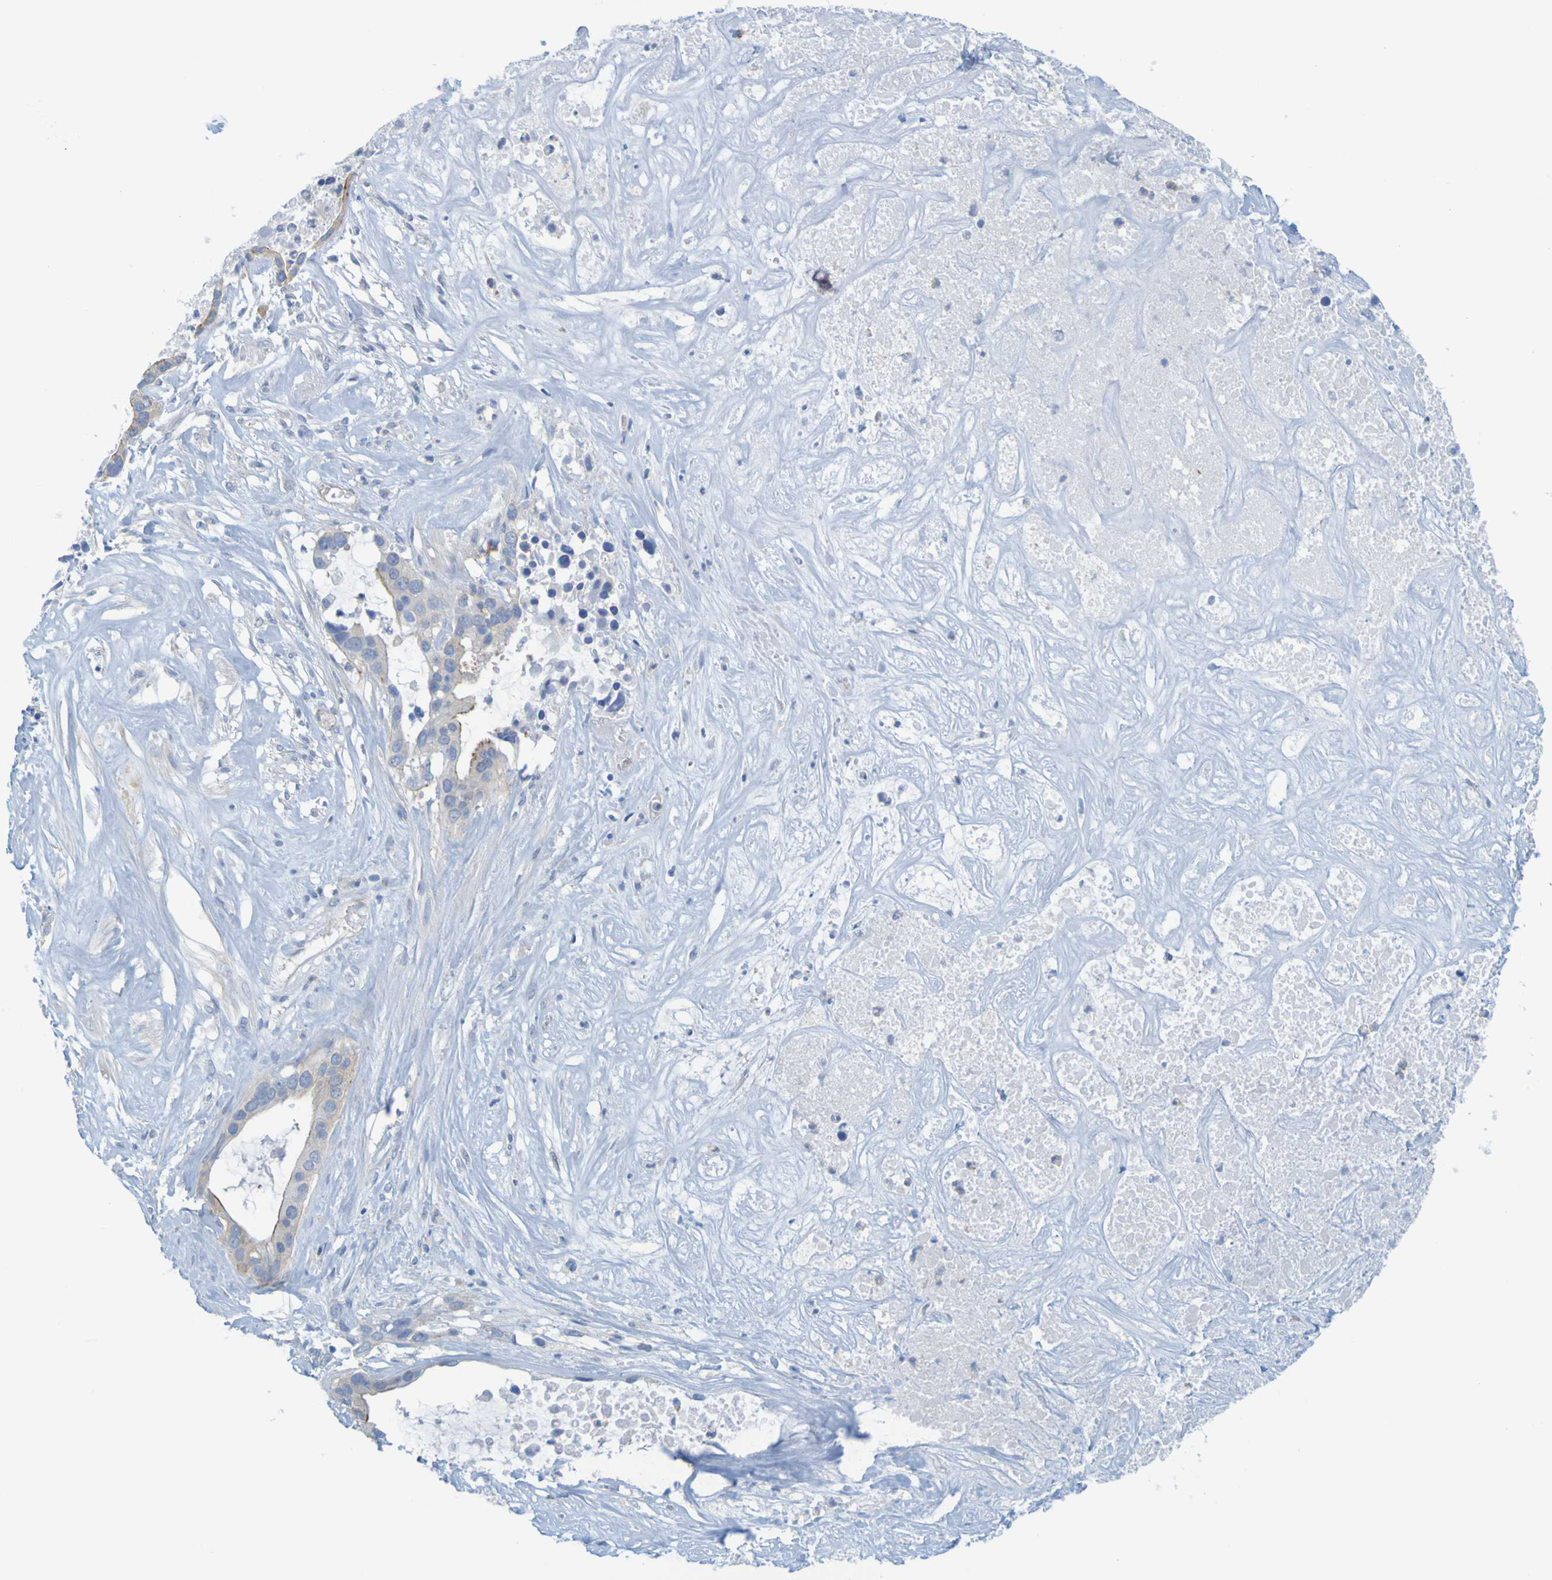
{"staining": {"intensity": "strong", "quantity": "<25%", "location": "cytoplasmic/membranous"}, "tissue": "liver cancer", "cell_type": "Tumor cells", "image_type": "cancer", "snomed": [{"axis": "morphology", "description": "Cholangiocarcinoma"}, {"axis": "topography", "description": "Liver"}], "caption": "Liver cancer (cholangiocarcinoma) tissue displays strong cytoplasmic/membranous expression in about <25% of tumor cells", "gene": "APPL1", "patient": {"sex": "female", "age": 65}}